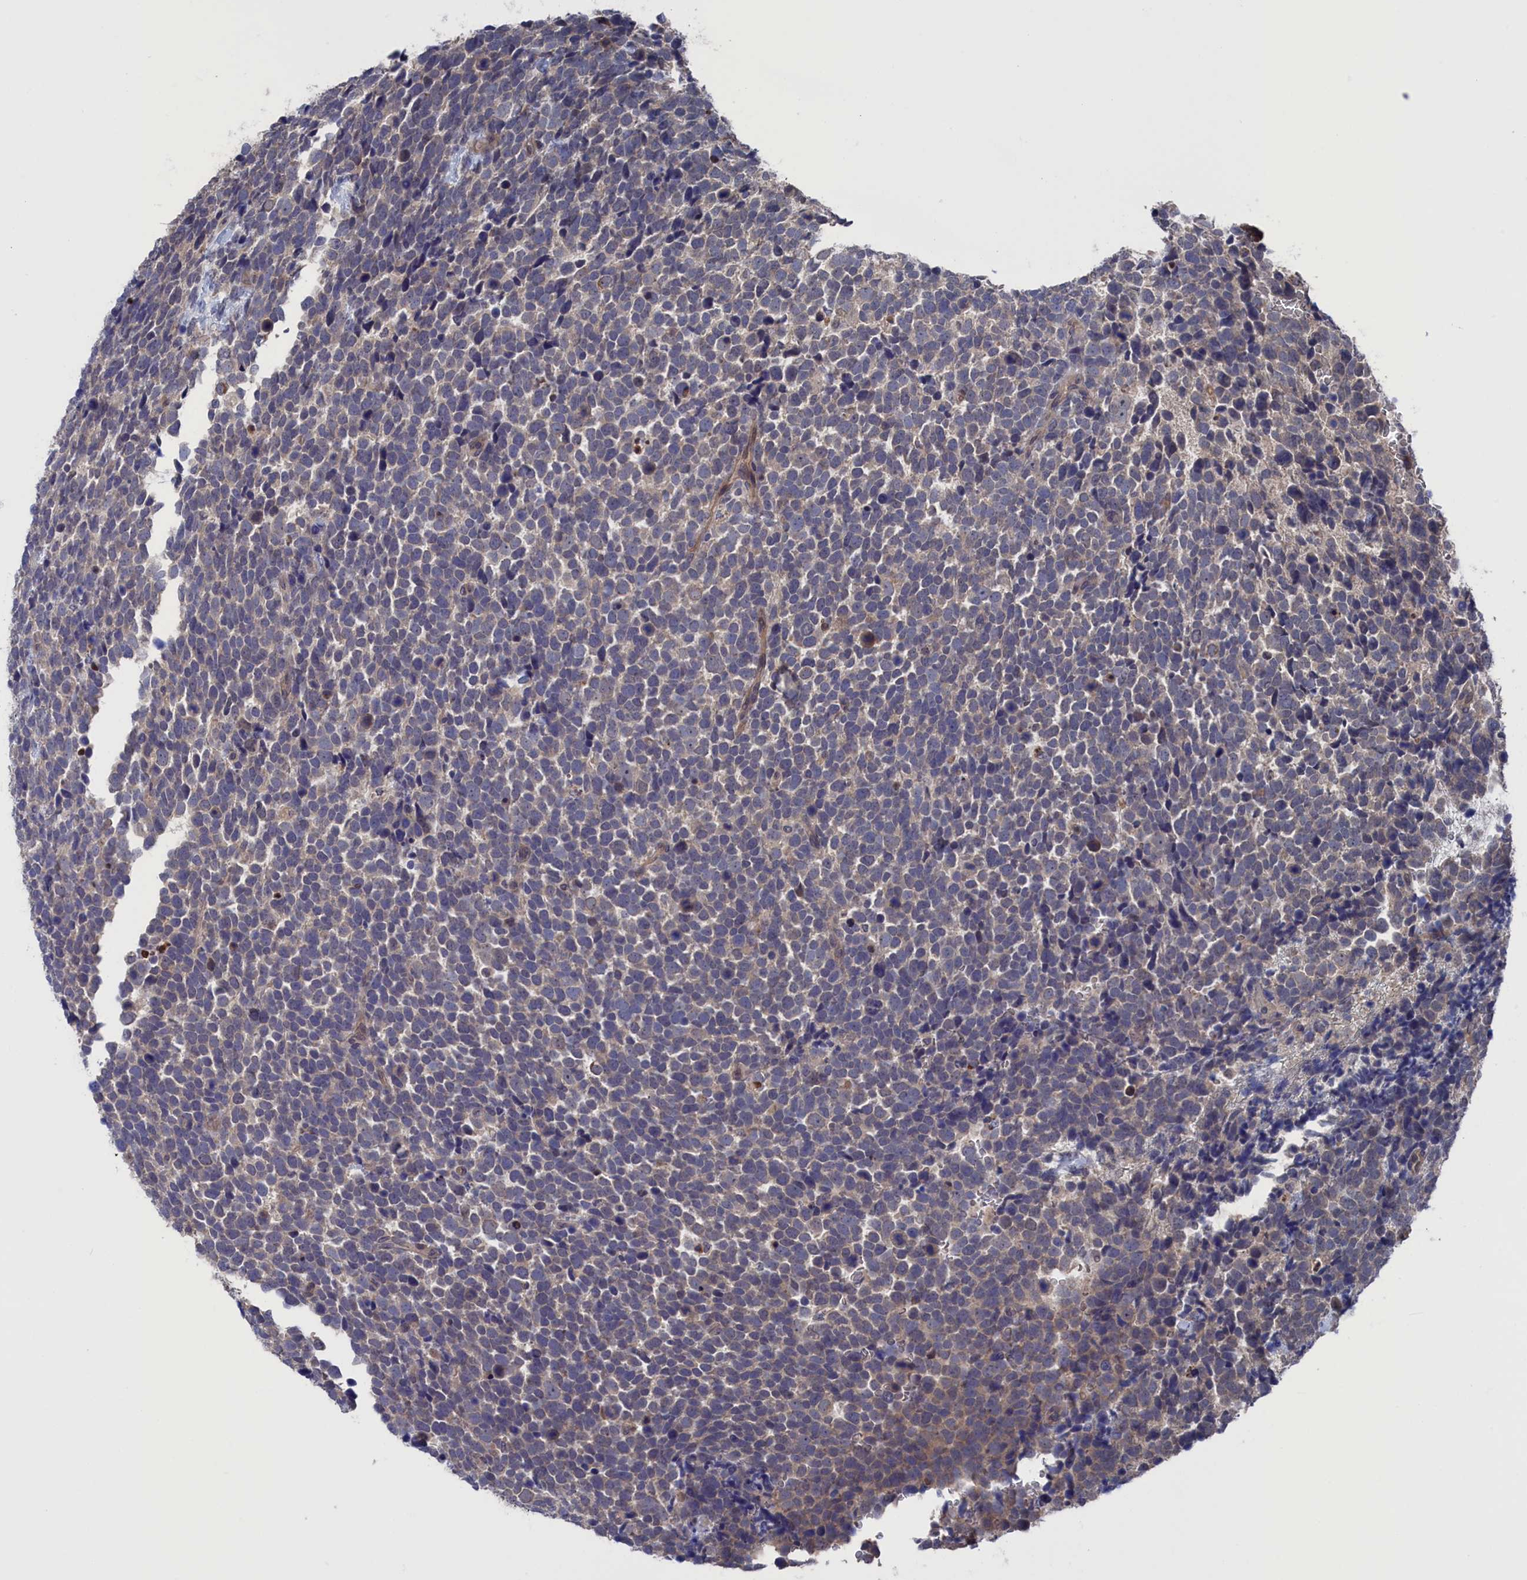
{"staining": {"intensity": "negative", "quantity": "none", "location": "none"}, "tissue": "urothelial cancer", "cell_type": "Tumor cells", "image_type": "cancer", "snomed": [{"axis": "morphology", "description": "Urothelial carcinoma, High grade"}, {"axis": "topography", "description": "Urinary bladder"}], "caption": "Tumor cells show no significant positivity in high-grade urothelial carcinoma.", "gene": "NUTF2", "patient": {"sex": "female", "age": 82}}